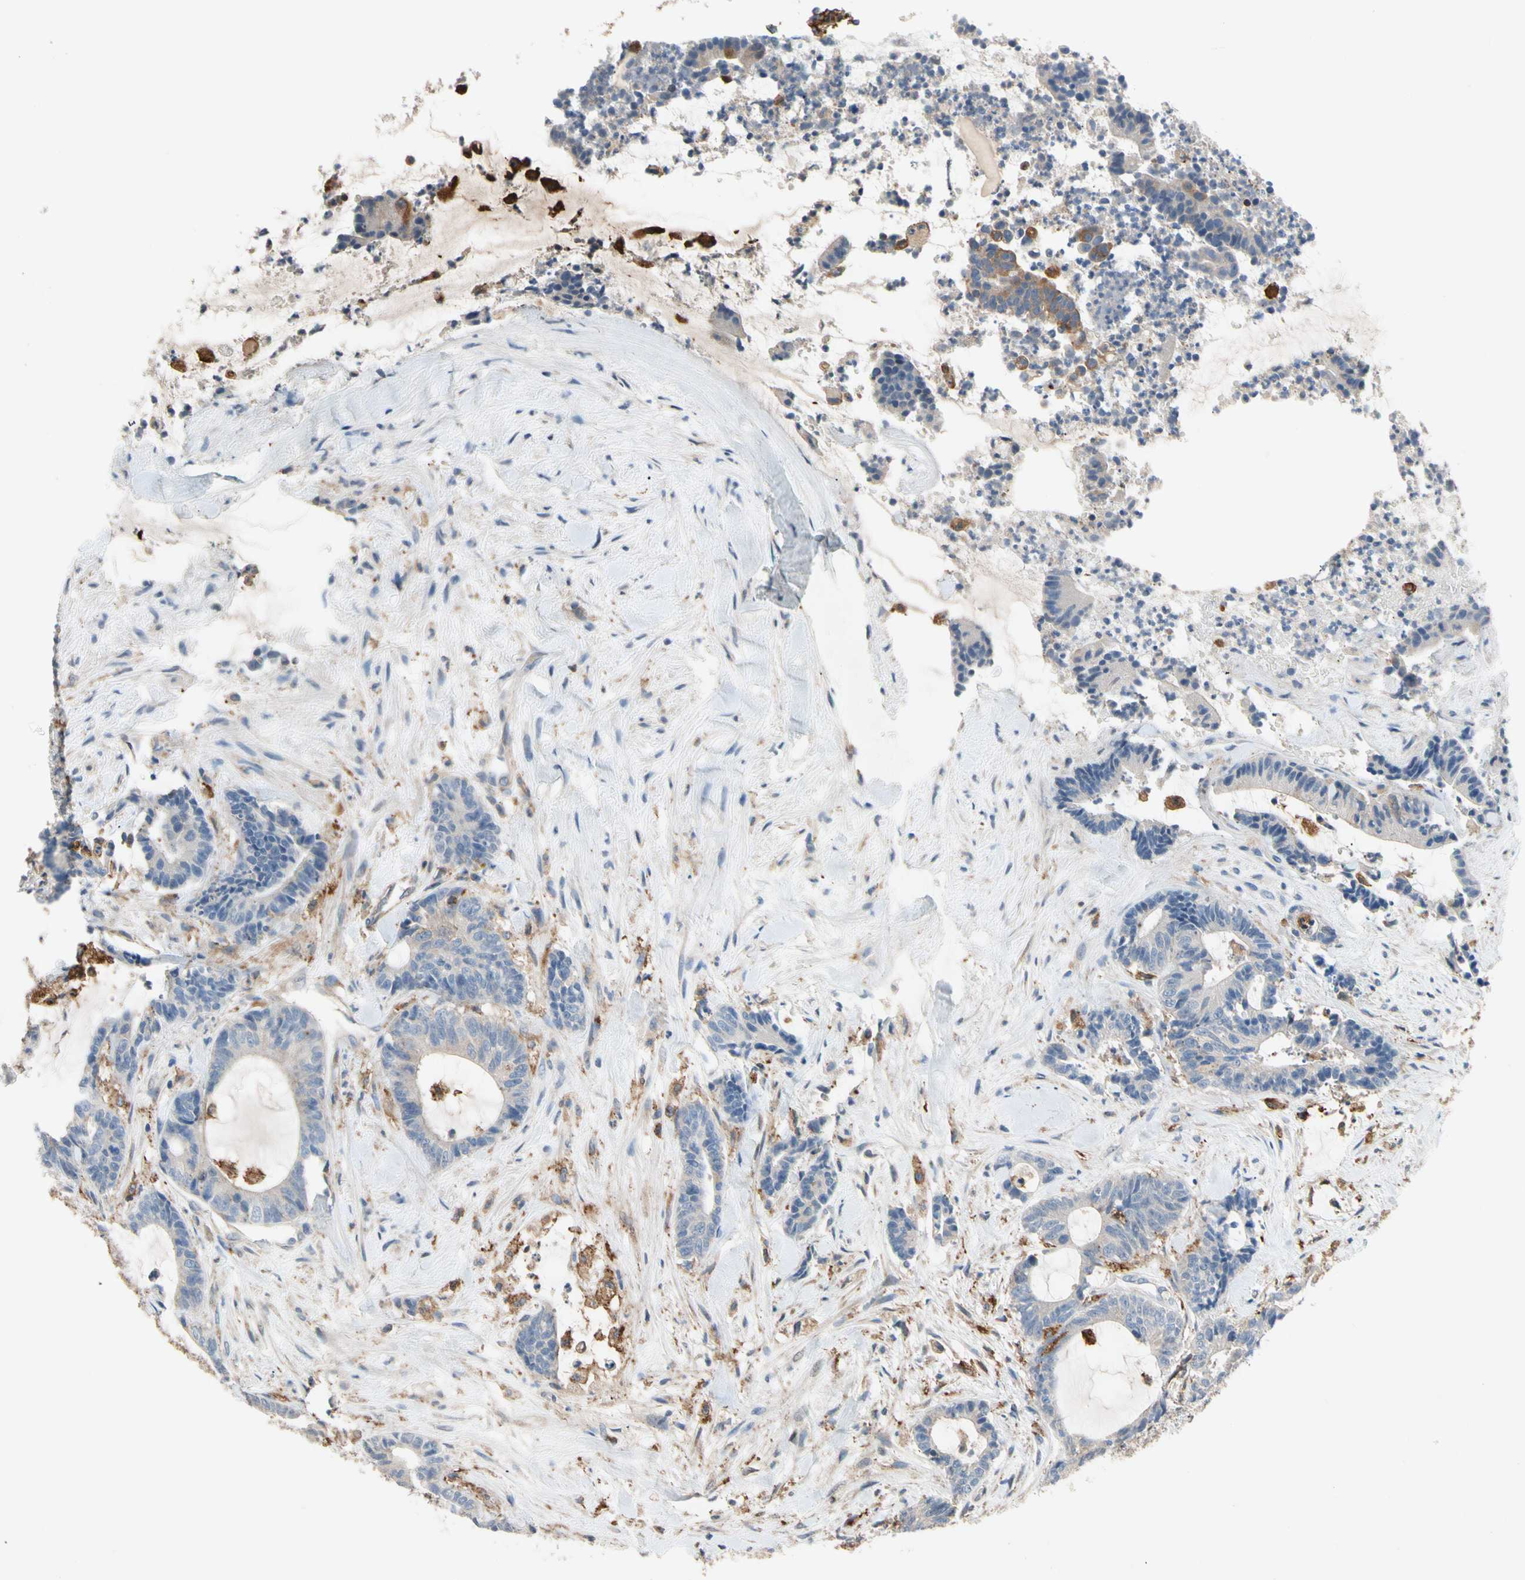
{"staining": {"intensity": "weak", "quantity": "25%-75%", "location": "cytoplasmic/membranous"}, "tissue": "colorectal cancer", "cell_type": "Tumor cells", "image_type": "cancer", "snomed": [{"axis": "morphology", "description": "Adenocarcinoma, NOS"}, {"axis": "topography", "description": "Colon"}], "caption": "High-power microscopy captured an IHC image of adenocarcinoma (colorectal), revealing weak cytoplasmic/membranous expression in about 25%-75% of tumor cells.", "gene": "NDFIP2", "patient": {"sex": "female", "age": 84}}